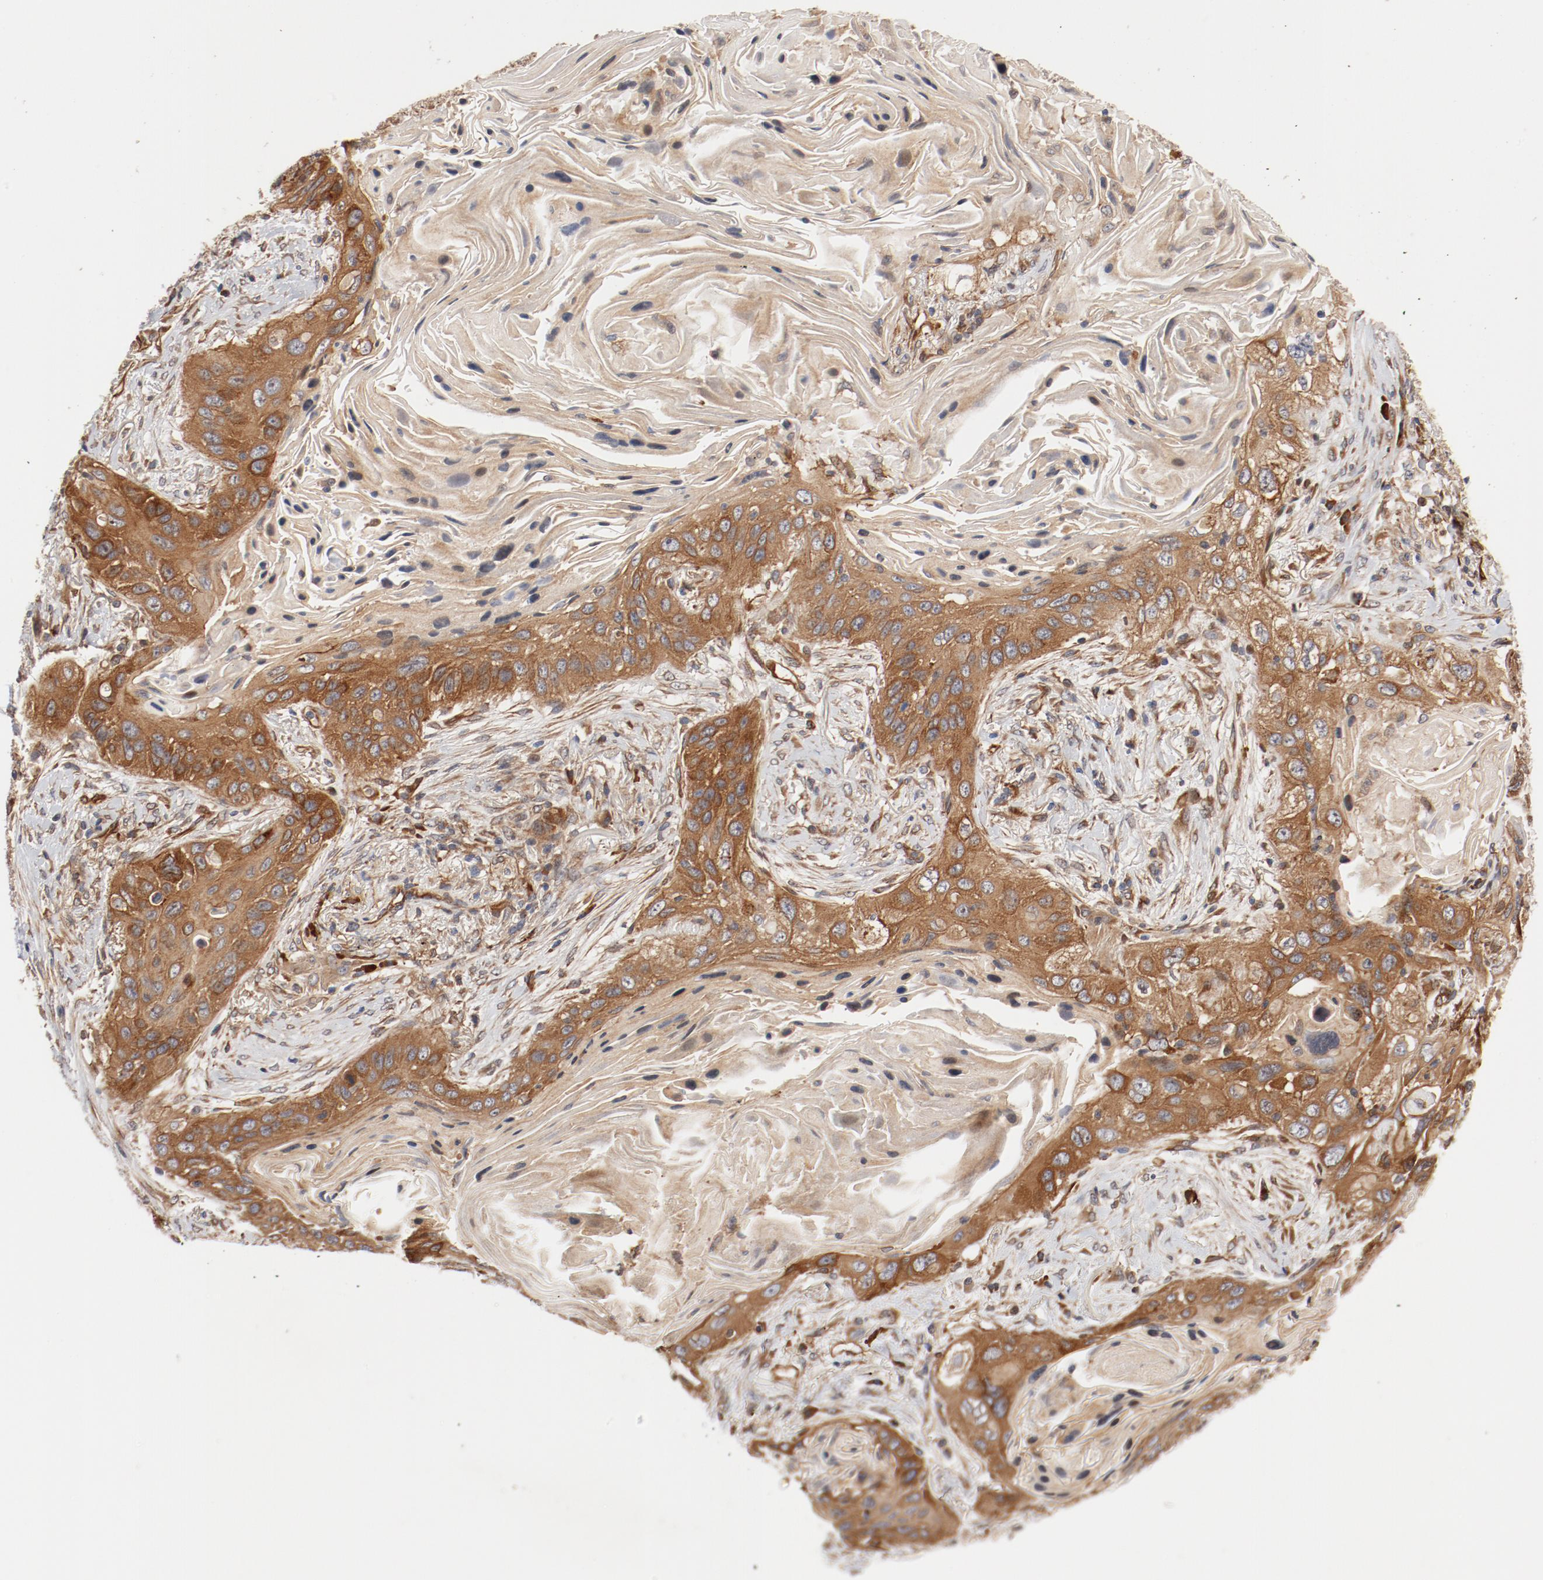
{"staining": {"intensity": "moderate", "quantity": ">75%", "location": "cytoplasmic/membranous"}, "tissue": "lung cancer", "cell_type": "Tumor cells", "image_type": "cancer", "snomed": [{"axis": "morphology", "description": "Squamous cell carcinoma, NOS"}, {"axis": "topography", "description": "Lung"}], "caption": "This is an image of IHC staining of squamous cell carcinoma (lung), which shows moderate positivity in the cytoplasmic/membranous of tumor cells.", "gene": "PITPNM2", "patient": {"sex": "female", "age": 67}}